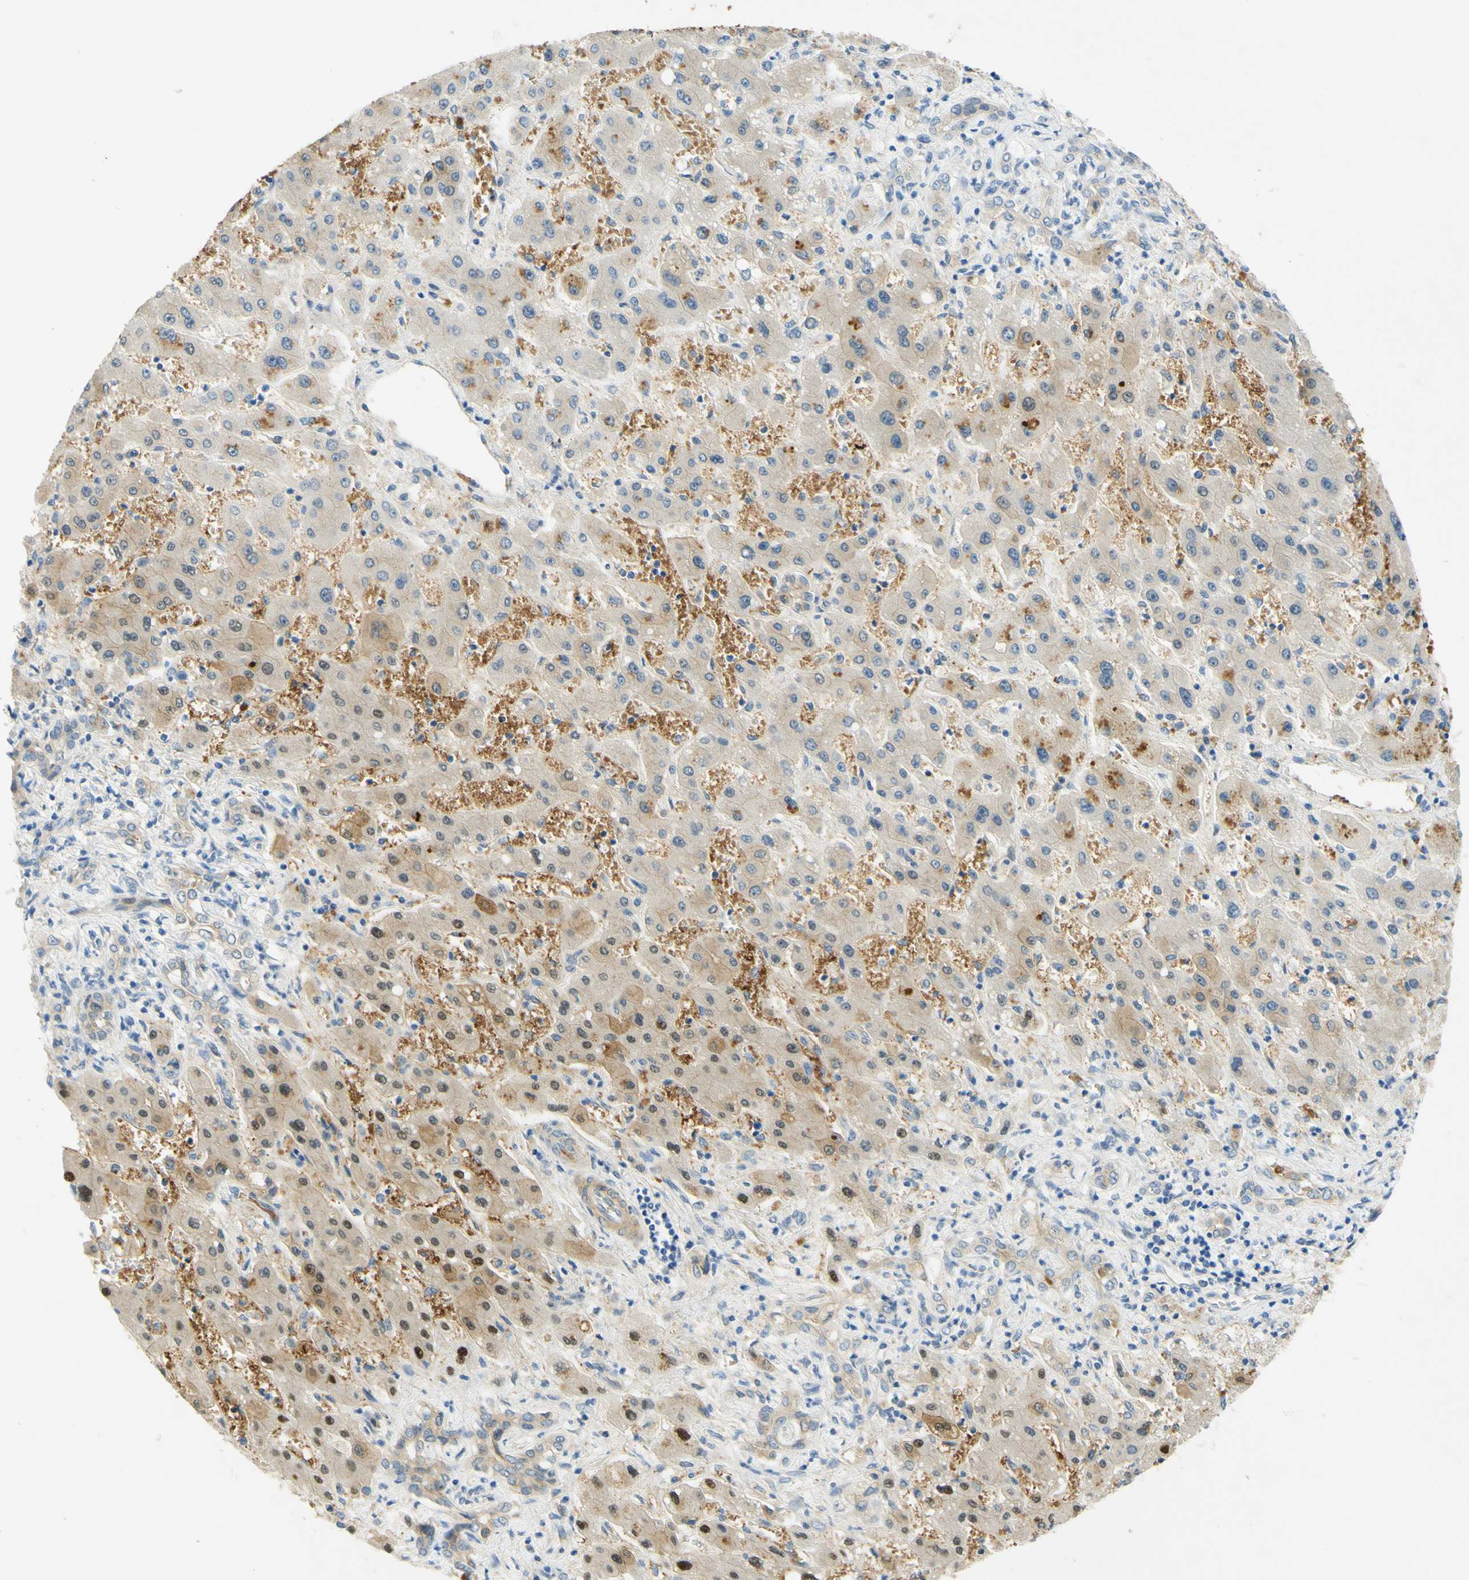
{"staining": {"intensity": "weak", "quantity": ">75%", "location": "cytoplasmic/membranous"}, "tissue": "liver cancer", "cell_type": "Tumor cells", "image_type": "cancer", "snomed": [{"axis": "morphology", "description": "Cholangiocarcinoma"}, {"axis": "topography", "description": "Liver"}], "caption": "The photomicrograph demonstrates staining of cholangiocarcinoma (liver), revealing weak cytoplasmic/membranous protein expression (brown color) within tumor cells.", "gene": "ENTREP2", "patient": {"sex": "male", "age": 50}}